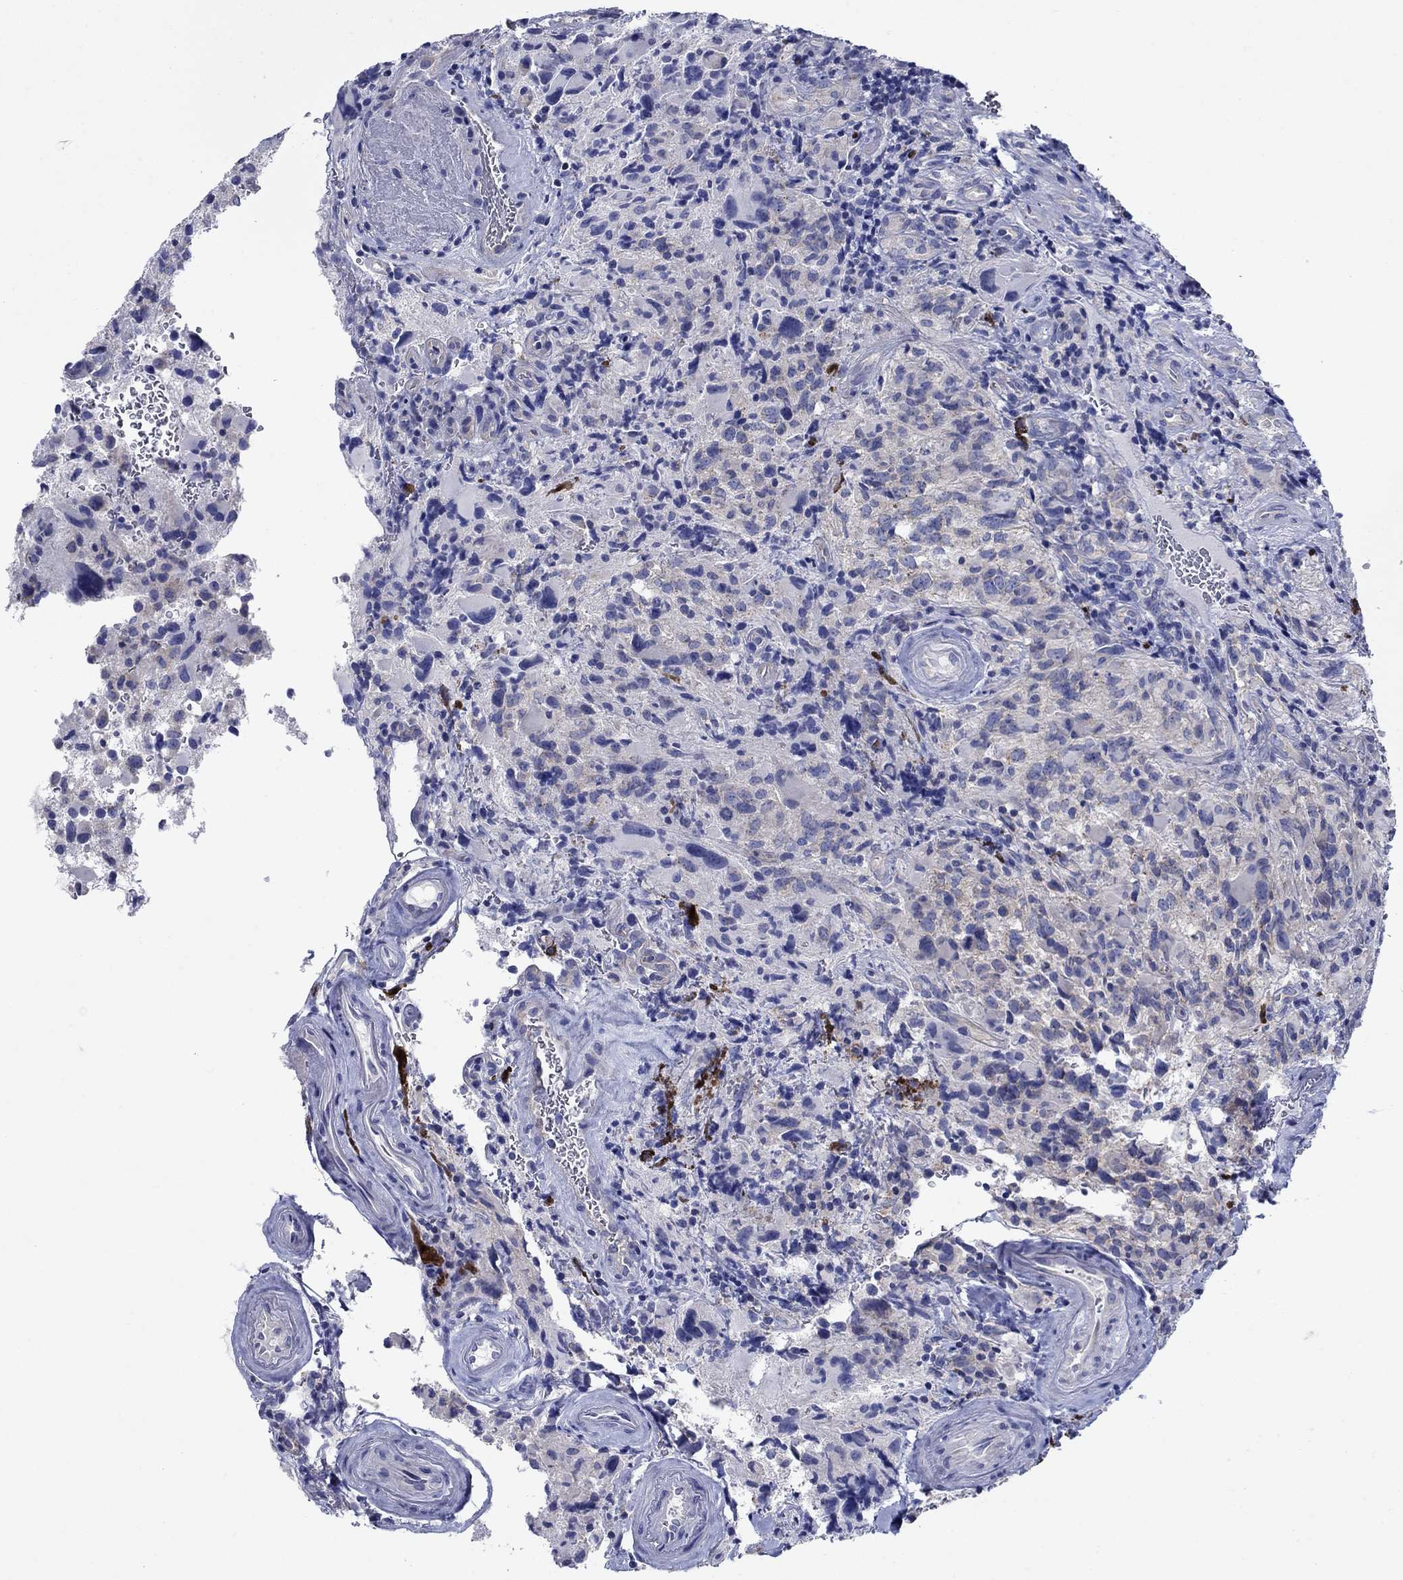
{"staining": {"intensity": "negative", "quantity": "none", "location": "none"}, "tissue": "glioma", "cell_type": "Tumor cells", "image_type": "cancer", "snomed": [{"axis": "morphology", "description": "Glioma, malignant, NOS"}, {"axis": "morphology", "description": "Glioma, malignant, High grade"}, {"axis": "topography", "description": "Brain"}], "caption": "The micrograph reveals no staining of tumor cells in glioma.", "gene": "SULT2B1", "patient": {"sex": "female", "age": 71}}